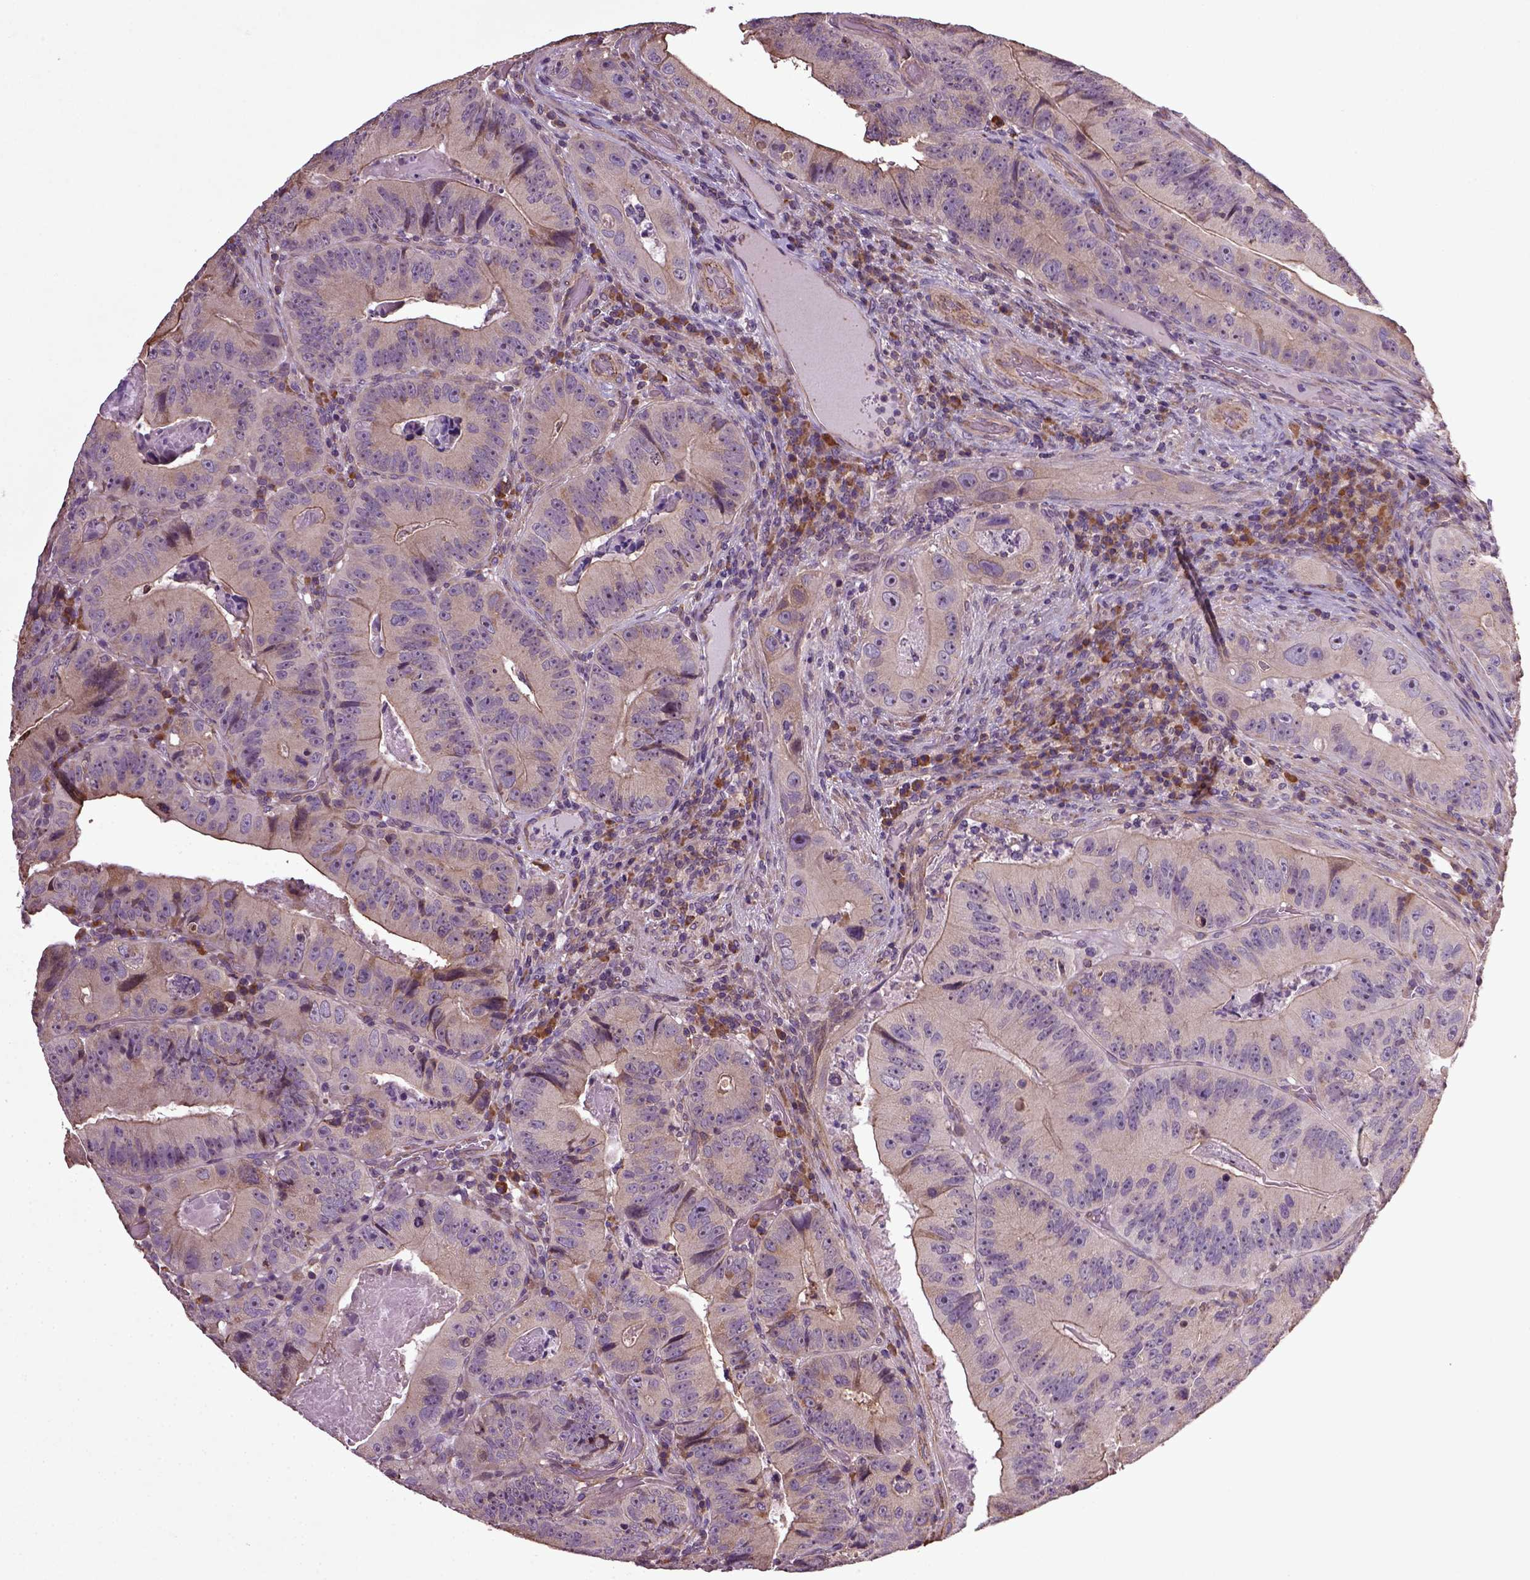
{"staining": {"intensity": "negative", "quantity": "none", "location": "none"}, "tissue": "colorectal cancer", "cell_type": "Tumor cells", "image_type": "cancer", "snomed": [{"axis": "morphology", "description": "Adenocarcinoma, NOS"}, {"axis": "topography", "description": "Colon"}], "caption": "A high-resolution photomicrograph shows immunohistochemistry (IHC) staining of adenocarcinoma (colorectal), which demonstrates no significant positivity in tumor cells. (Brightfield microscopy of DAB (3,3'-diaminobenzidine) immunohistochemistry at high magnification).", "gene": "TPRG1", "patient": {"sex": "female", "age": 86}}